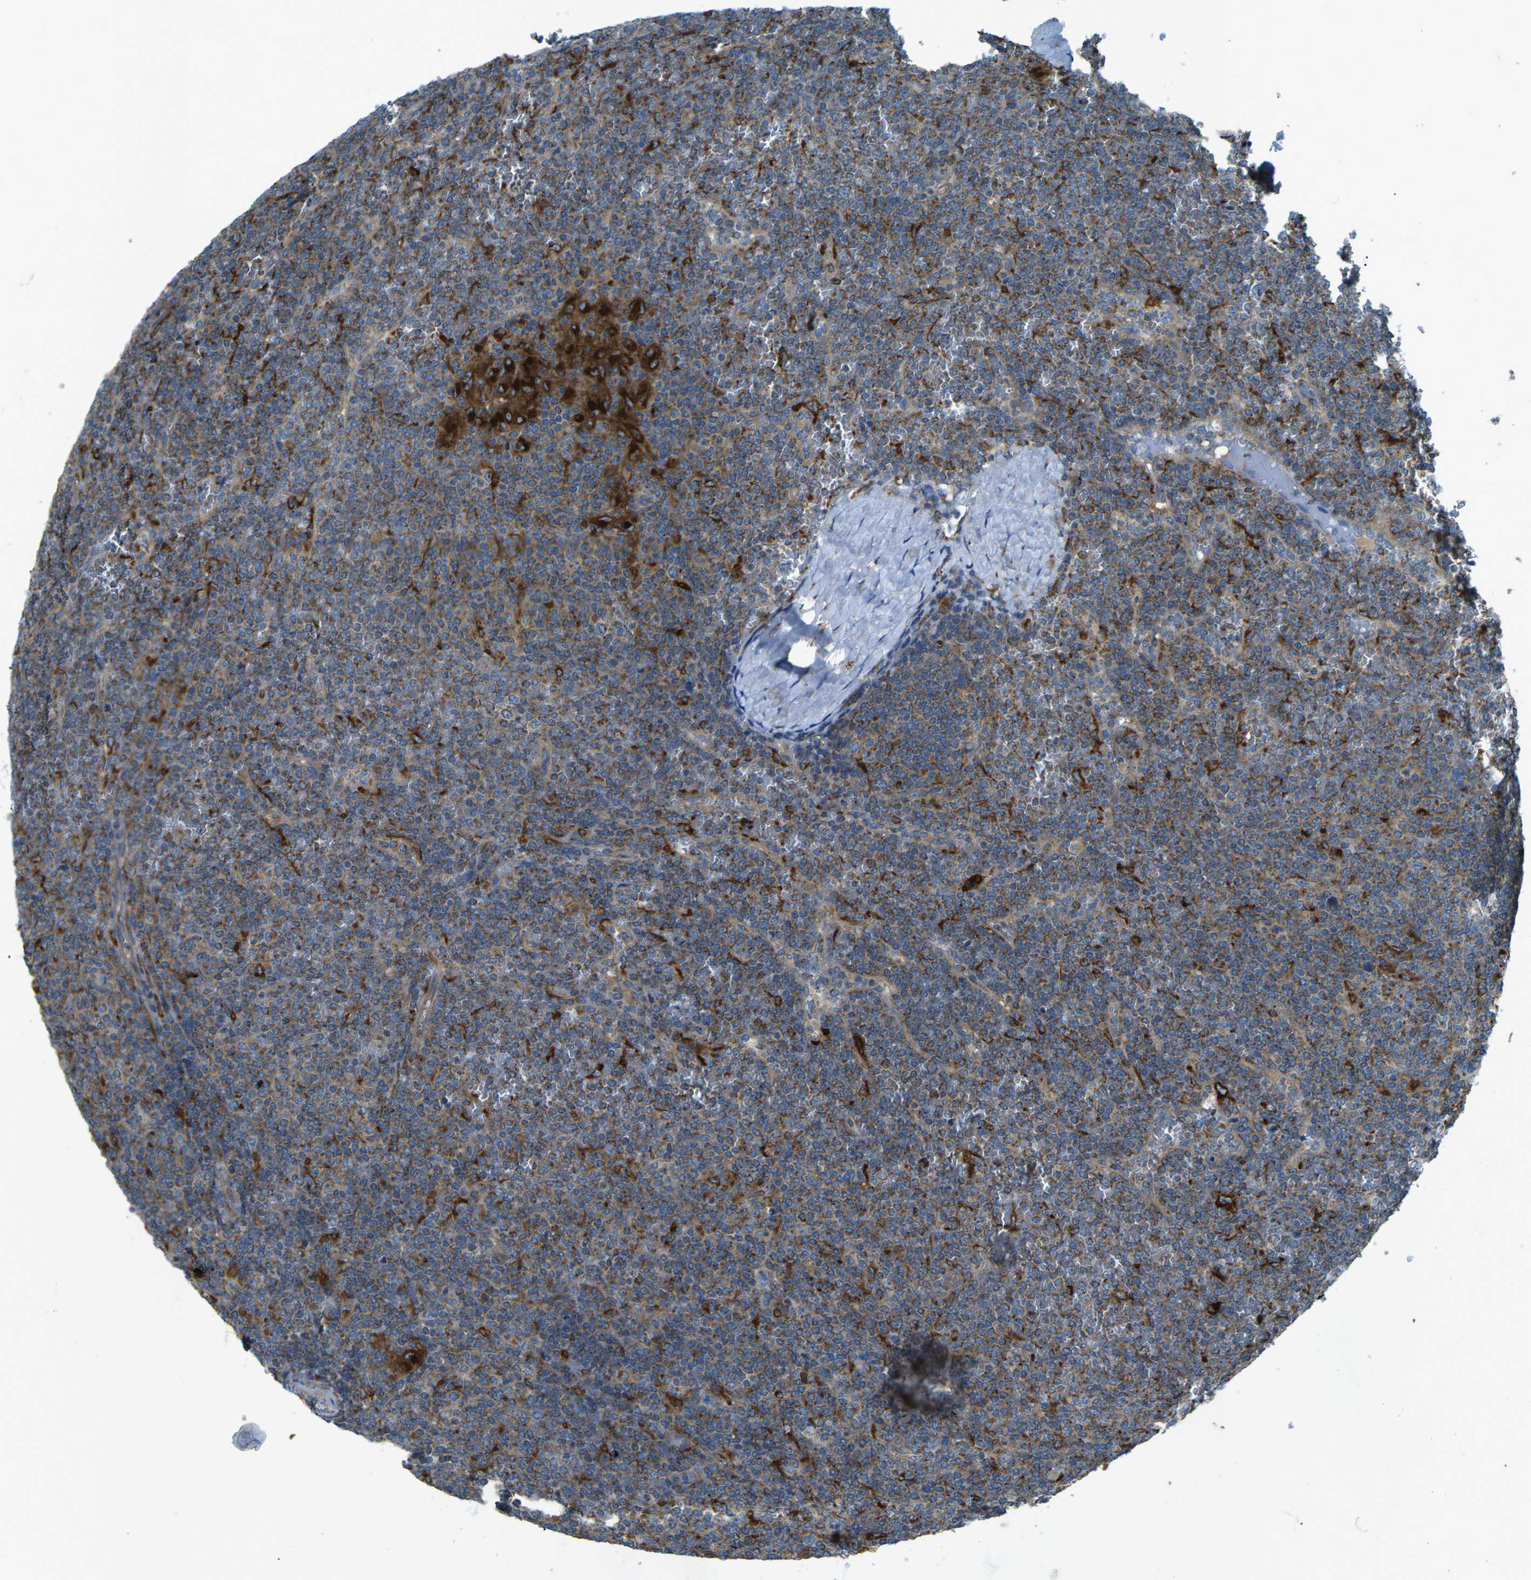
{"staining": {"intensity": "strong", "quantity": "<25%", "location": "cytoplasmic/membranous"}, "tissue": "lymphoma", "cell_type": "Tumor cells", "image_type": "cancer", "snomed": [{"axis": "morphology", "description": "Malignant lymphoma, non-Hodgkin's type, Low grade"}, {"axis": "topography", "description": "Spleen"}], "caption": "There is medium levels of strong cytoplasmic/membranous expression in tumor cells of lymphoma, as demonstrated by immunohistochemical staining (brown color).", "gene": "CDK17", "patient": {"sex": "female", "age": 19}}